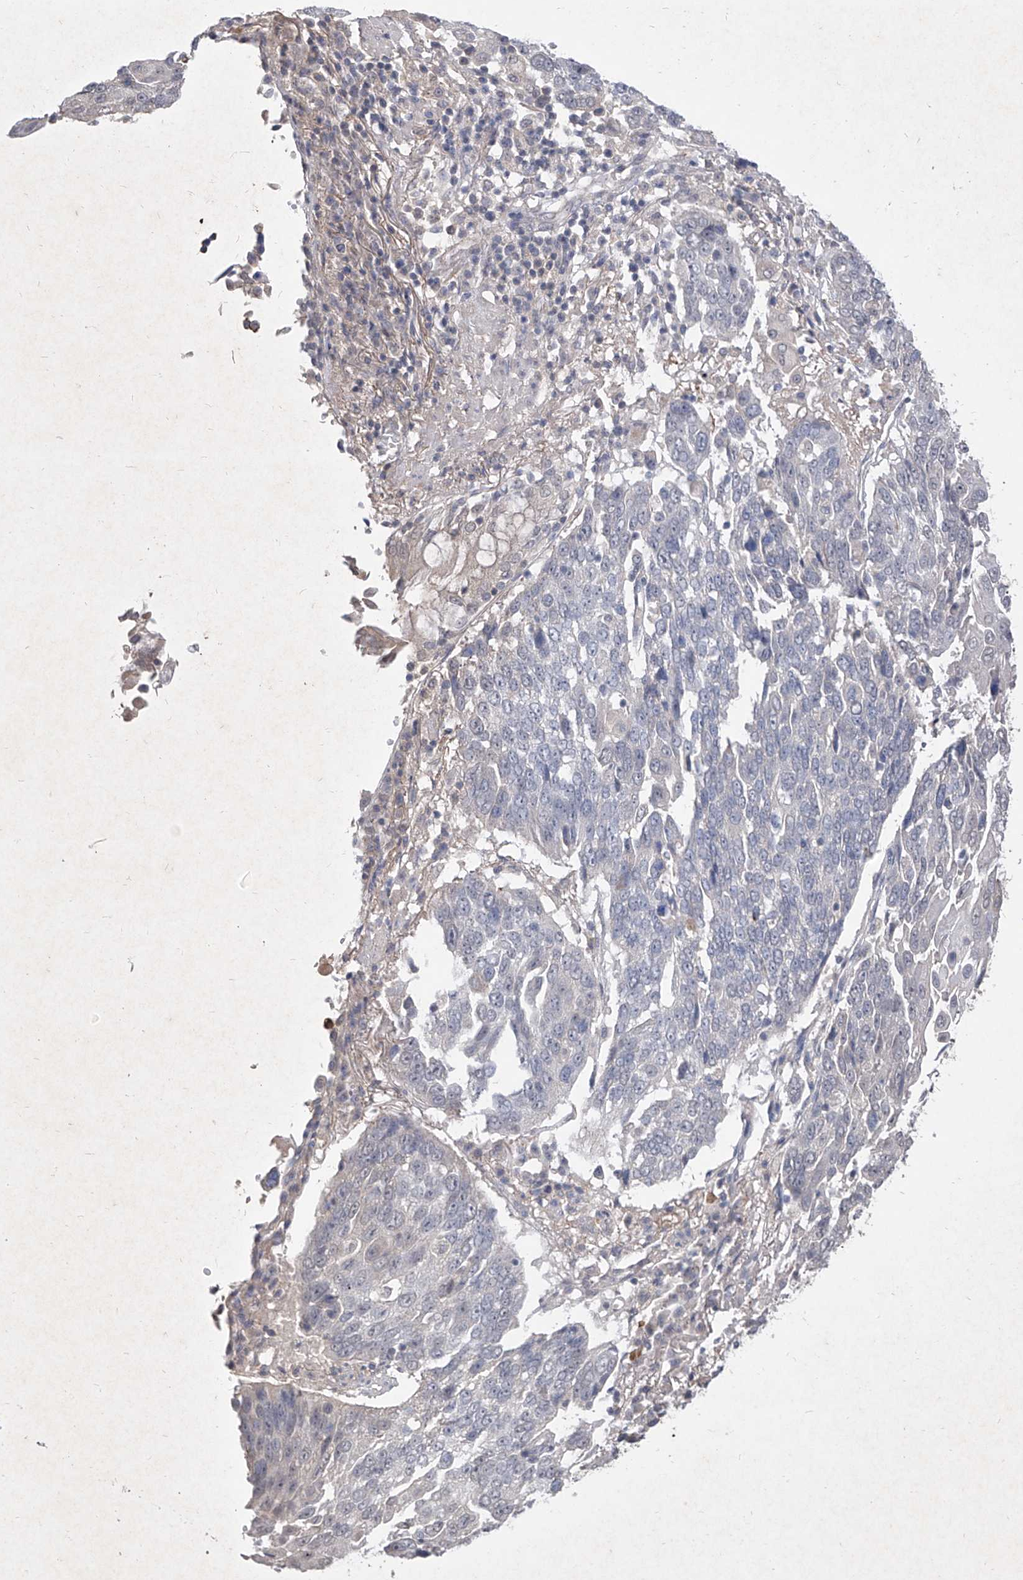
{"staining": {"intensity": "negative", "quantity": "none", "location": "none"}, "tissue": "lung cancer", "cell_type": "Tumor cells", "image_type": "cancer", "snomed": [{"axis": "morphology", "description": "Squamous cell carcinoma, NOS"}, {"axis": "topography", "description": "Lung"}], "caption": "Squamous cell carcinoma (lung) was stained to show a protein in brown. There is no significant expression in tumor cells. (DAB (3,3'-diaminobenzidine) IHC with hematoxylin counter stain).", "gene": "C4A", "patient": {"sex": "male", "age": 66}}